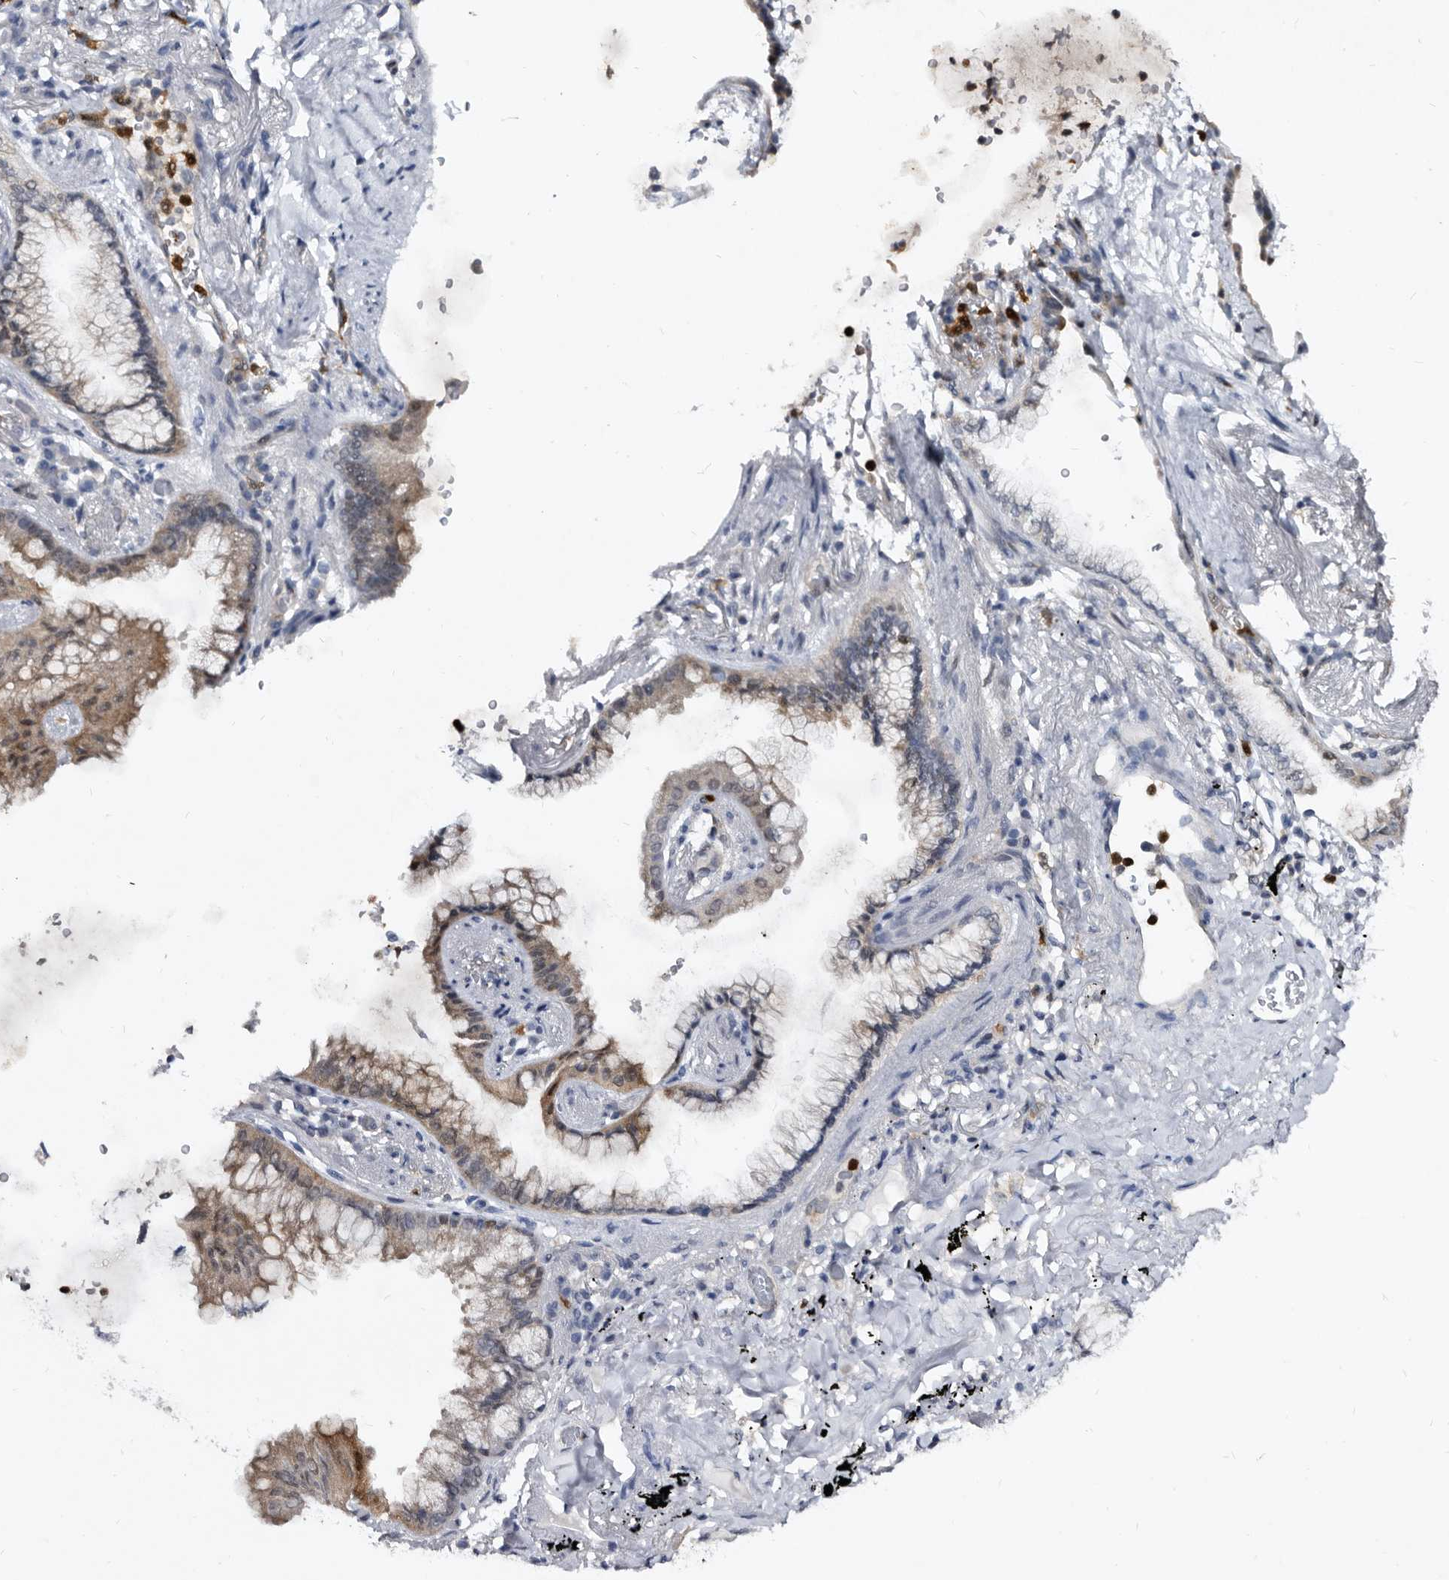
{"staining": {"intensity": "weak", "quantity": ">75%", "location": "cytoplasmic/membranous"}, "tissue": "lung cancer", "cell_type": "Tumor cells", "image_type": "cancer", "snomed": [{"axis": "morphology", "description": "Adenocarcinoma, NOS"}, {"axis": "topography", "description": "Lung"}], "caption": "IHC histopathology image of neoplastic tissue: lung adenocarcinoma stained using immunohistochemistry (IHC) reveals low levels of weak protein expression localized specifically in the cytoplasmic/membranous of tumor cells, appearing as a cytoplasmic/membranous brown color.", "gene": "SERPINB8", "patient": {"sex": "female", "age": 70}}